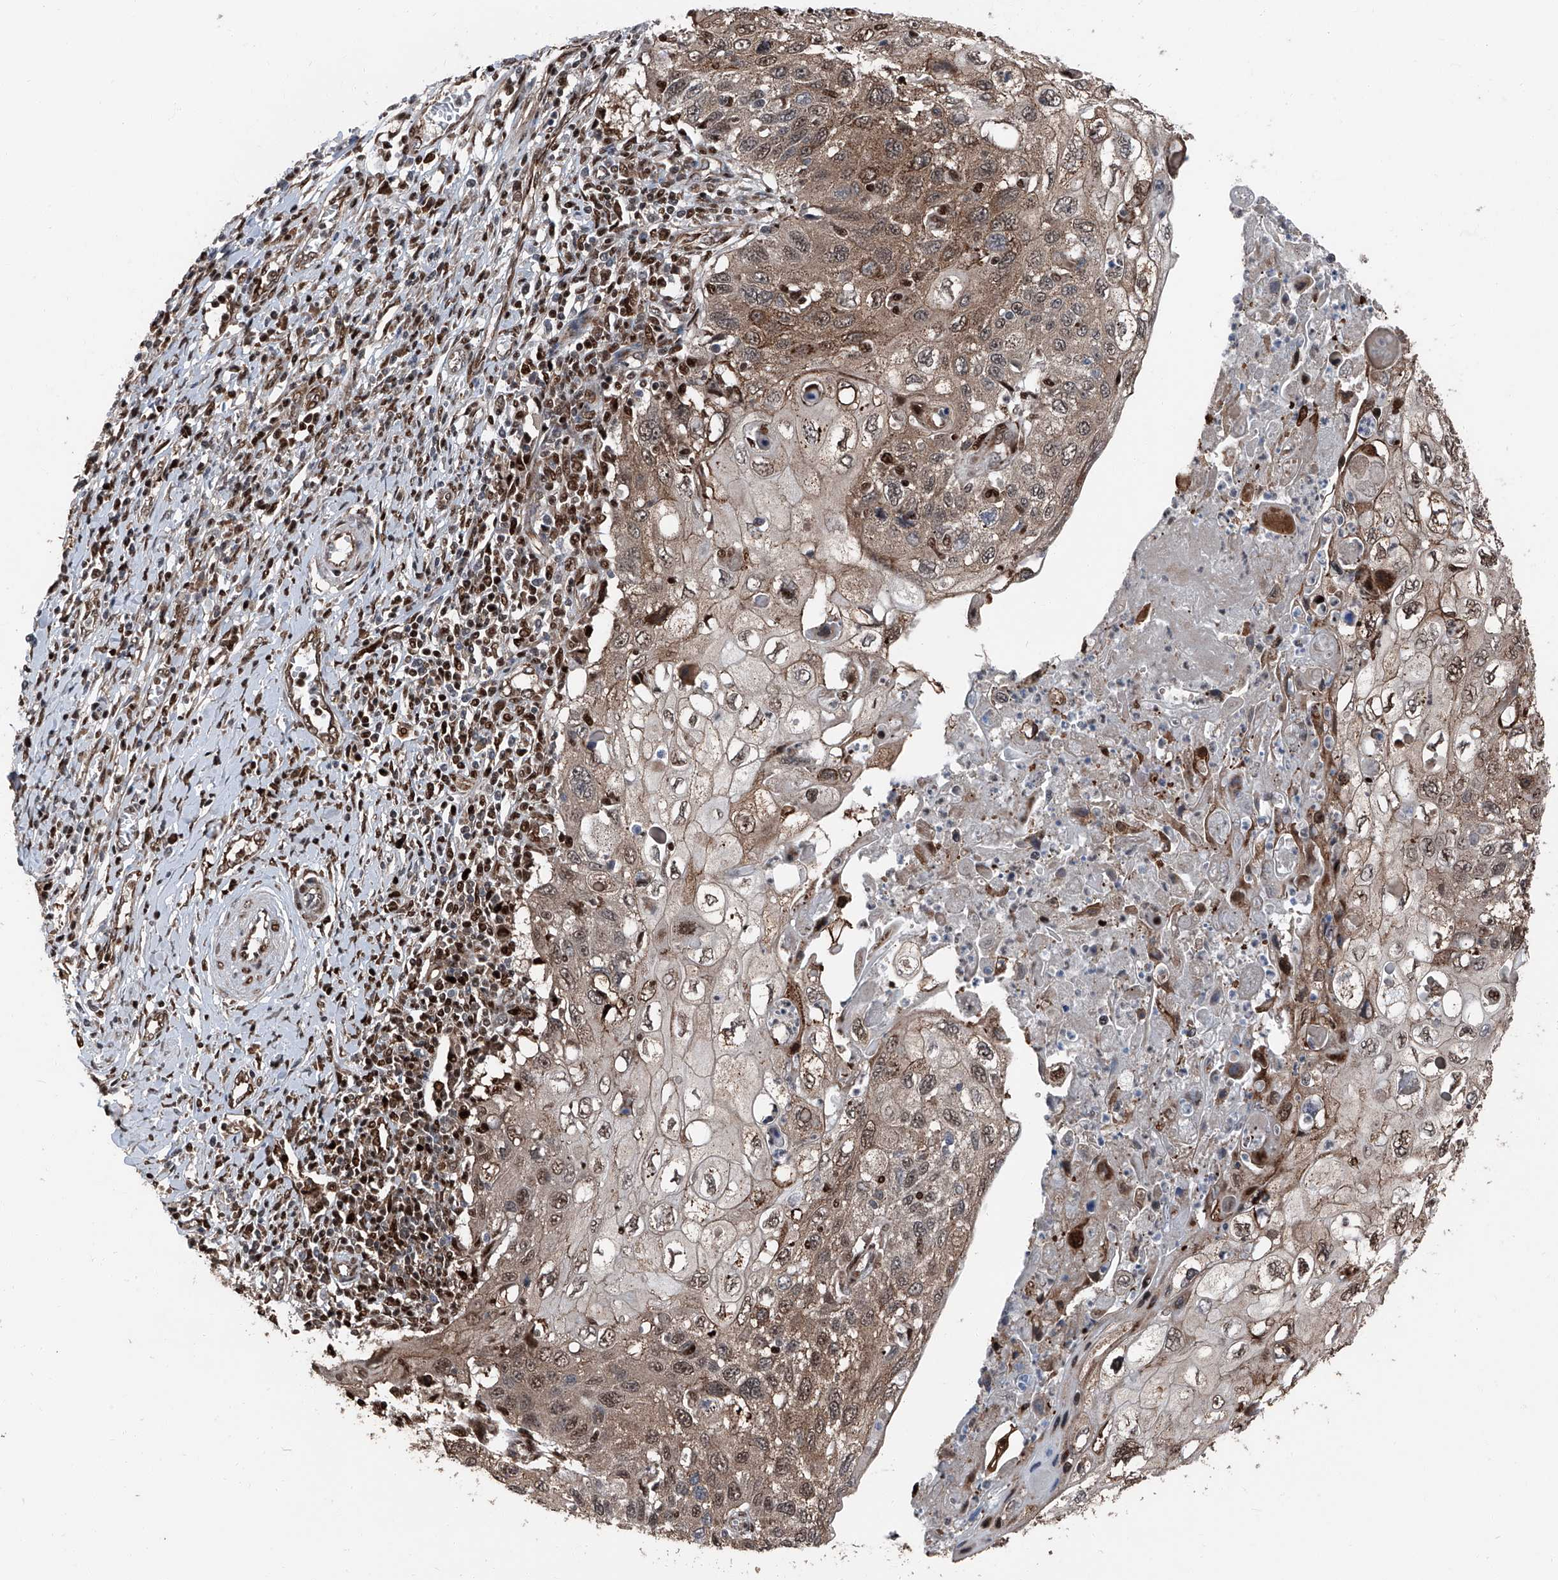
{"staining": {"intensity": "moderate", "quantity": ">75%", "location": "cytoplasmic/membranous,nuclear"}, "tissue": "cervical cancer", "cell_type": "Tumor cells", "image_type": "cancer", "snomed": [{"axis": "morphology", "description": "Squamous cell carcinoma, NOS"}, {"axis": "topography", "description": "Cervix"}], "caption": "A brown stain shows moderate cytoplasmic/membranous and nuclear positivity of a protein in human cervical squamous cell carcinoma tumor cells.", "gene": "FKBP5", "patient": {"sex": "female", "age": 70}}